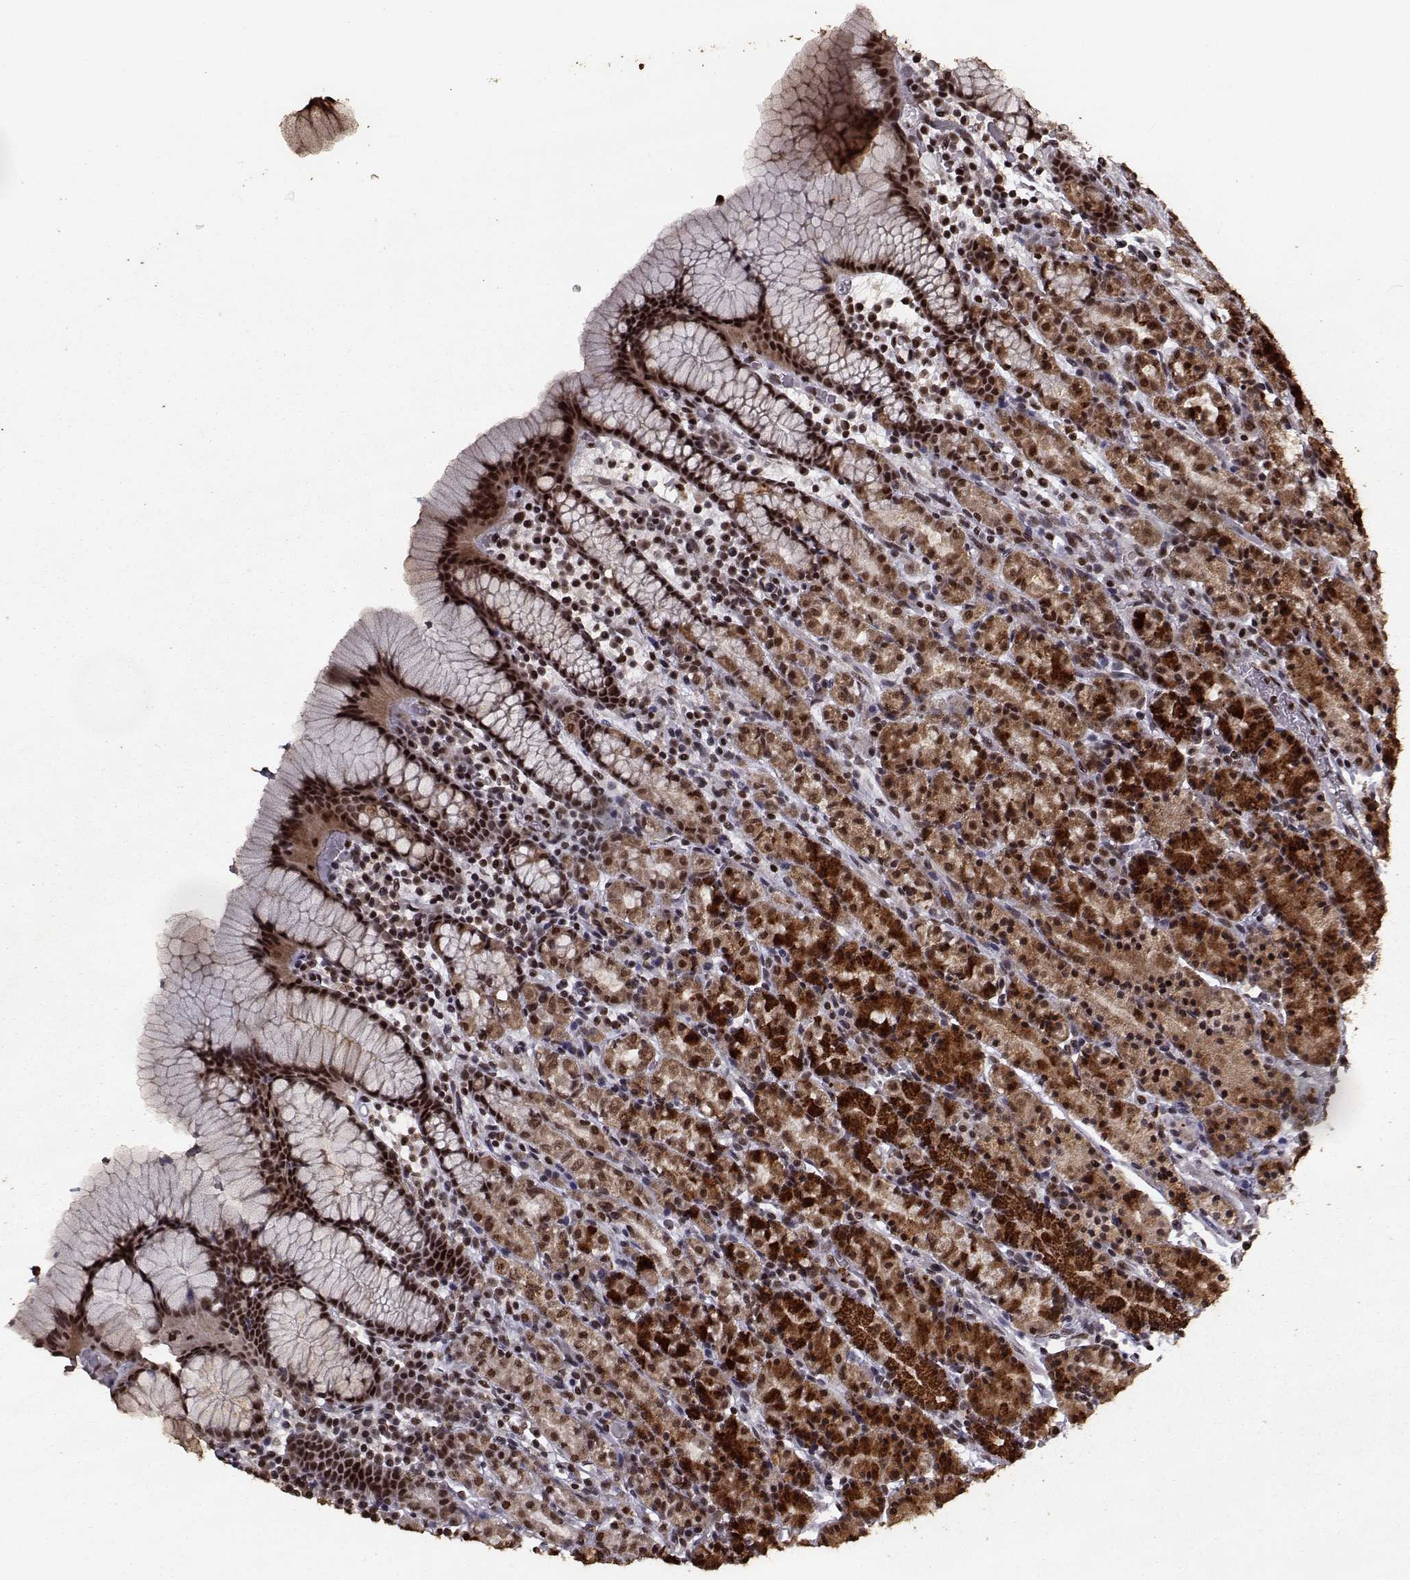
{"staining": {"intensity": "strong", "quantity": ">75%", "location": "cytoplasmic/membranous,nuclear"}, "tissue": "stomach", "cell_type": "Glandular cells", "image_type": "normal", "snomed": [{"axis": "morphology", "description": "Normal tissue, NOS"}, {"axis": "topography", "description": "Stomach, upper"}, {"axis": "topography", "description": "Stomach"}], "caption": "The image demonstrates immunohistochemical staining of normal stomach. There is strong cytoplasmic/membranous,nuclear expression is identified in about >75% of glandular cells.", "gene": "SF1", "patient": {"sex": "male", "age": 62}}